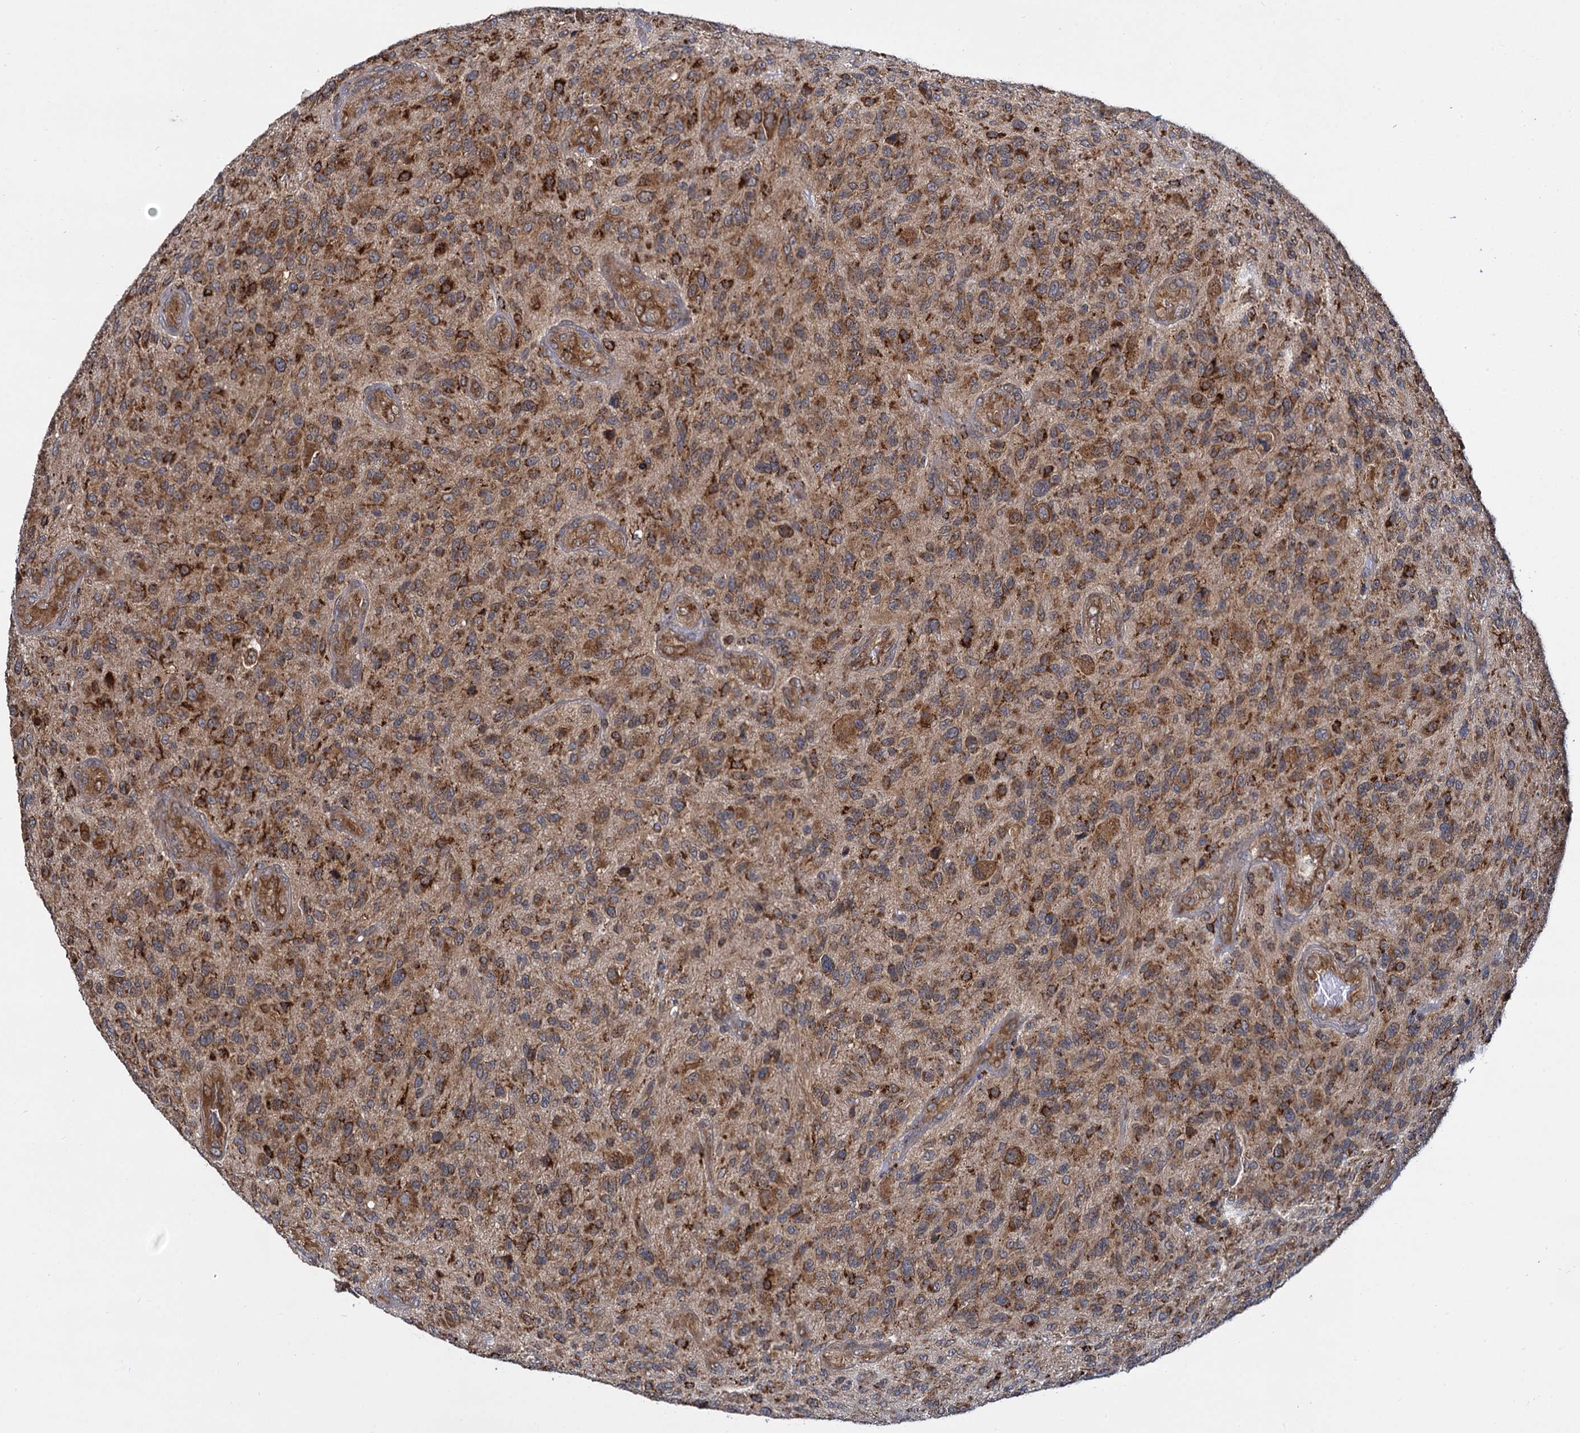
{"staining": {"intensity": "moderate", "quantity": ">75%", "location": "cytoplasmic/membranous"}, "tissue": "glioma", "cell_type": "Tumor cells", "image_type": "cancer", "snomed": [{"axis": "morphology", "description": "Glioma, malignant, High grade"}, {"axis": "topography", "description": "Brain"}], "caption": "Immunohistochemical staining of human glioma exhibits medium levels of moderate cytoplasmic/membranous staining in about >75% of tumor cells.", "gene": "UFM1", "patient": {"sex": "male", "age": 47}}